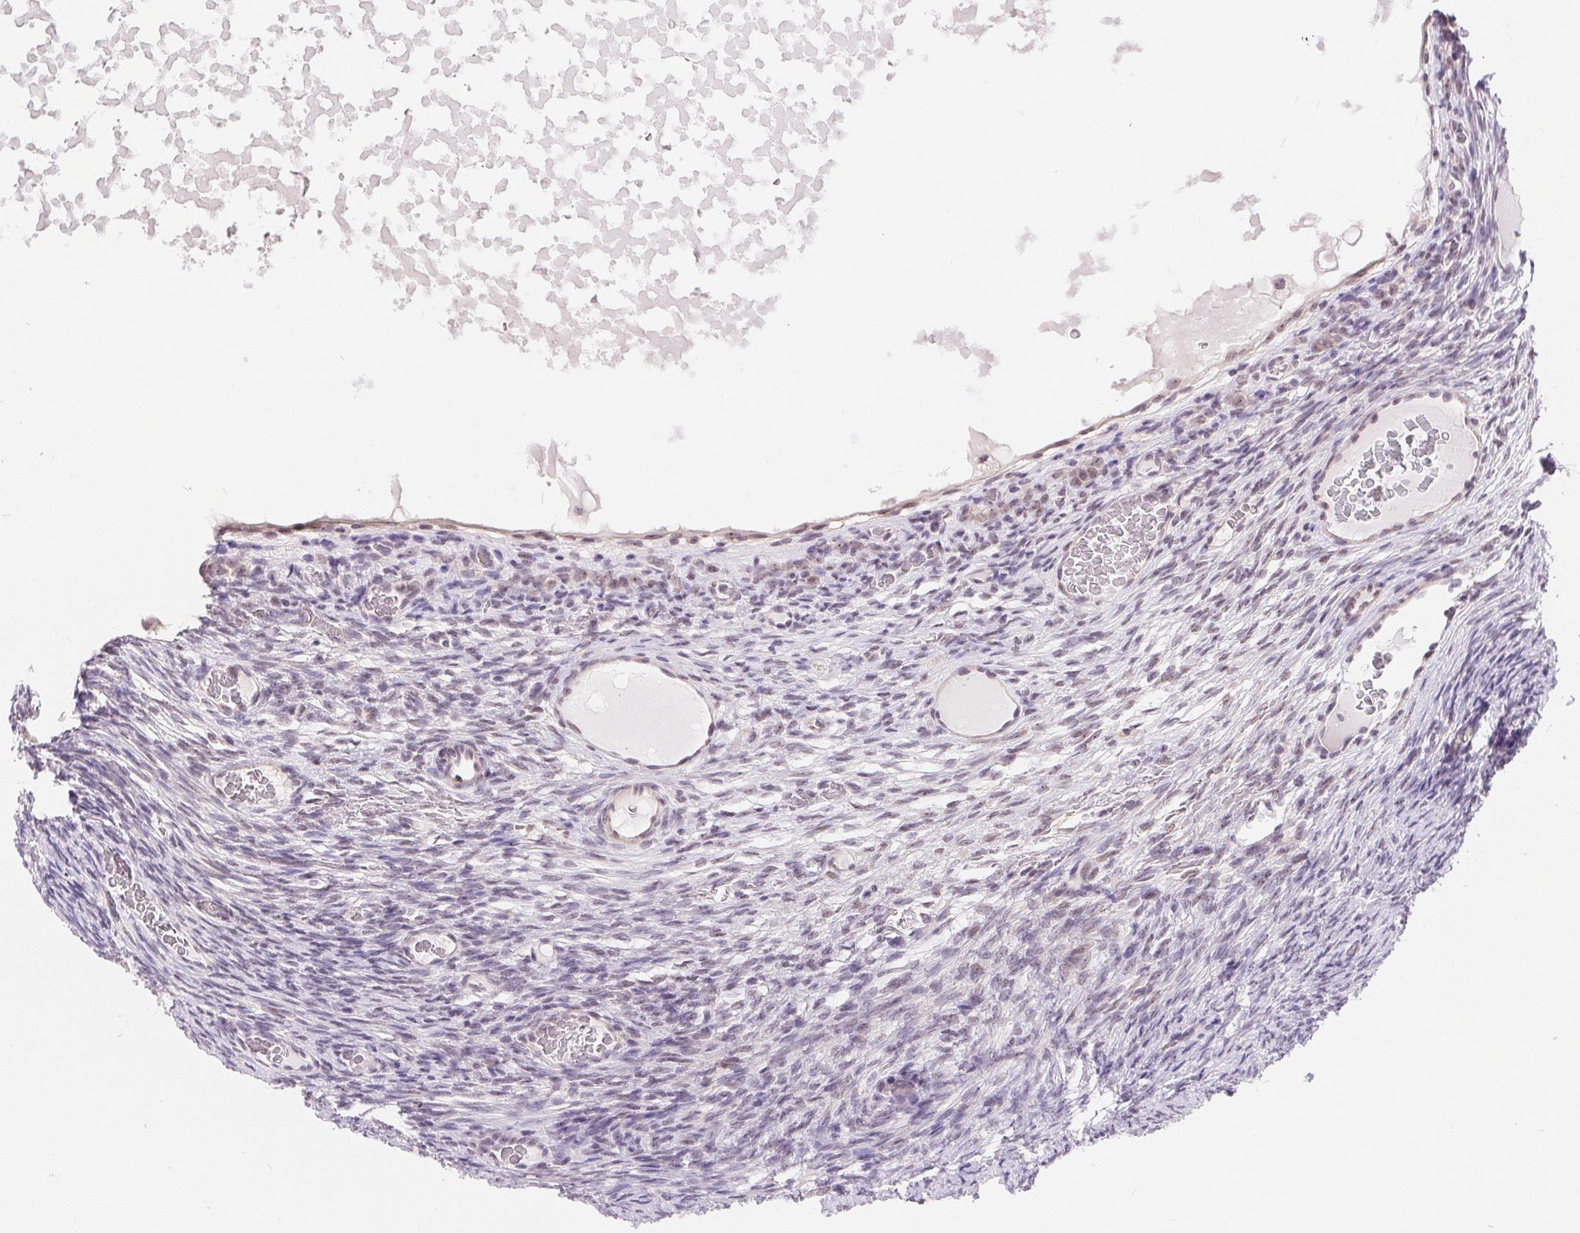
{"staining": {"intensity": "weak", "quantity": "<25%", "location": "nuclear"}, "tissue": "ovary", "cell_type": "Ovarian stroma cells", "image_type": "normal", "snomed": [{"axis": "morphology", "description": "Normal tissue, NOS"}, {"axis": "topography", "description": "Ovary"}], "caption": "IHC of benign ovary exhibits no positivity in ovarian stroma cells.", "gene": "LCA5L", "patient": {"sex": "female", "age": 34}}